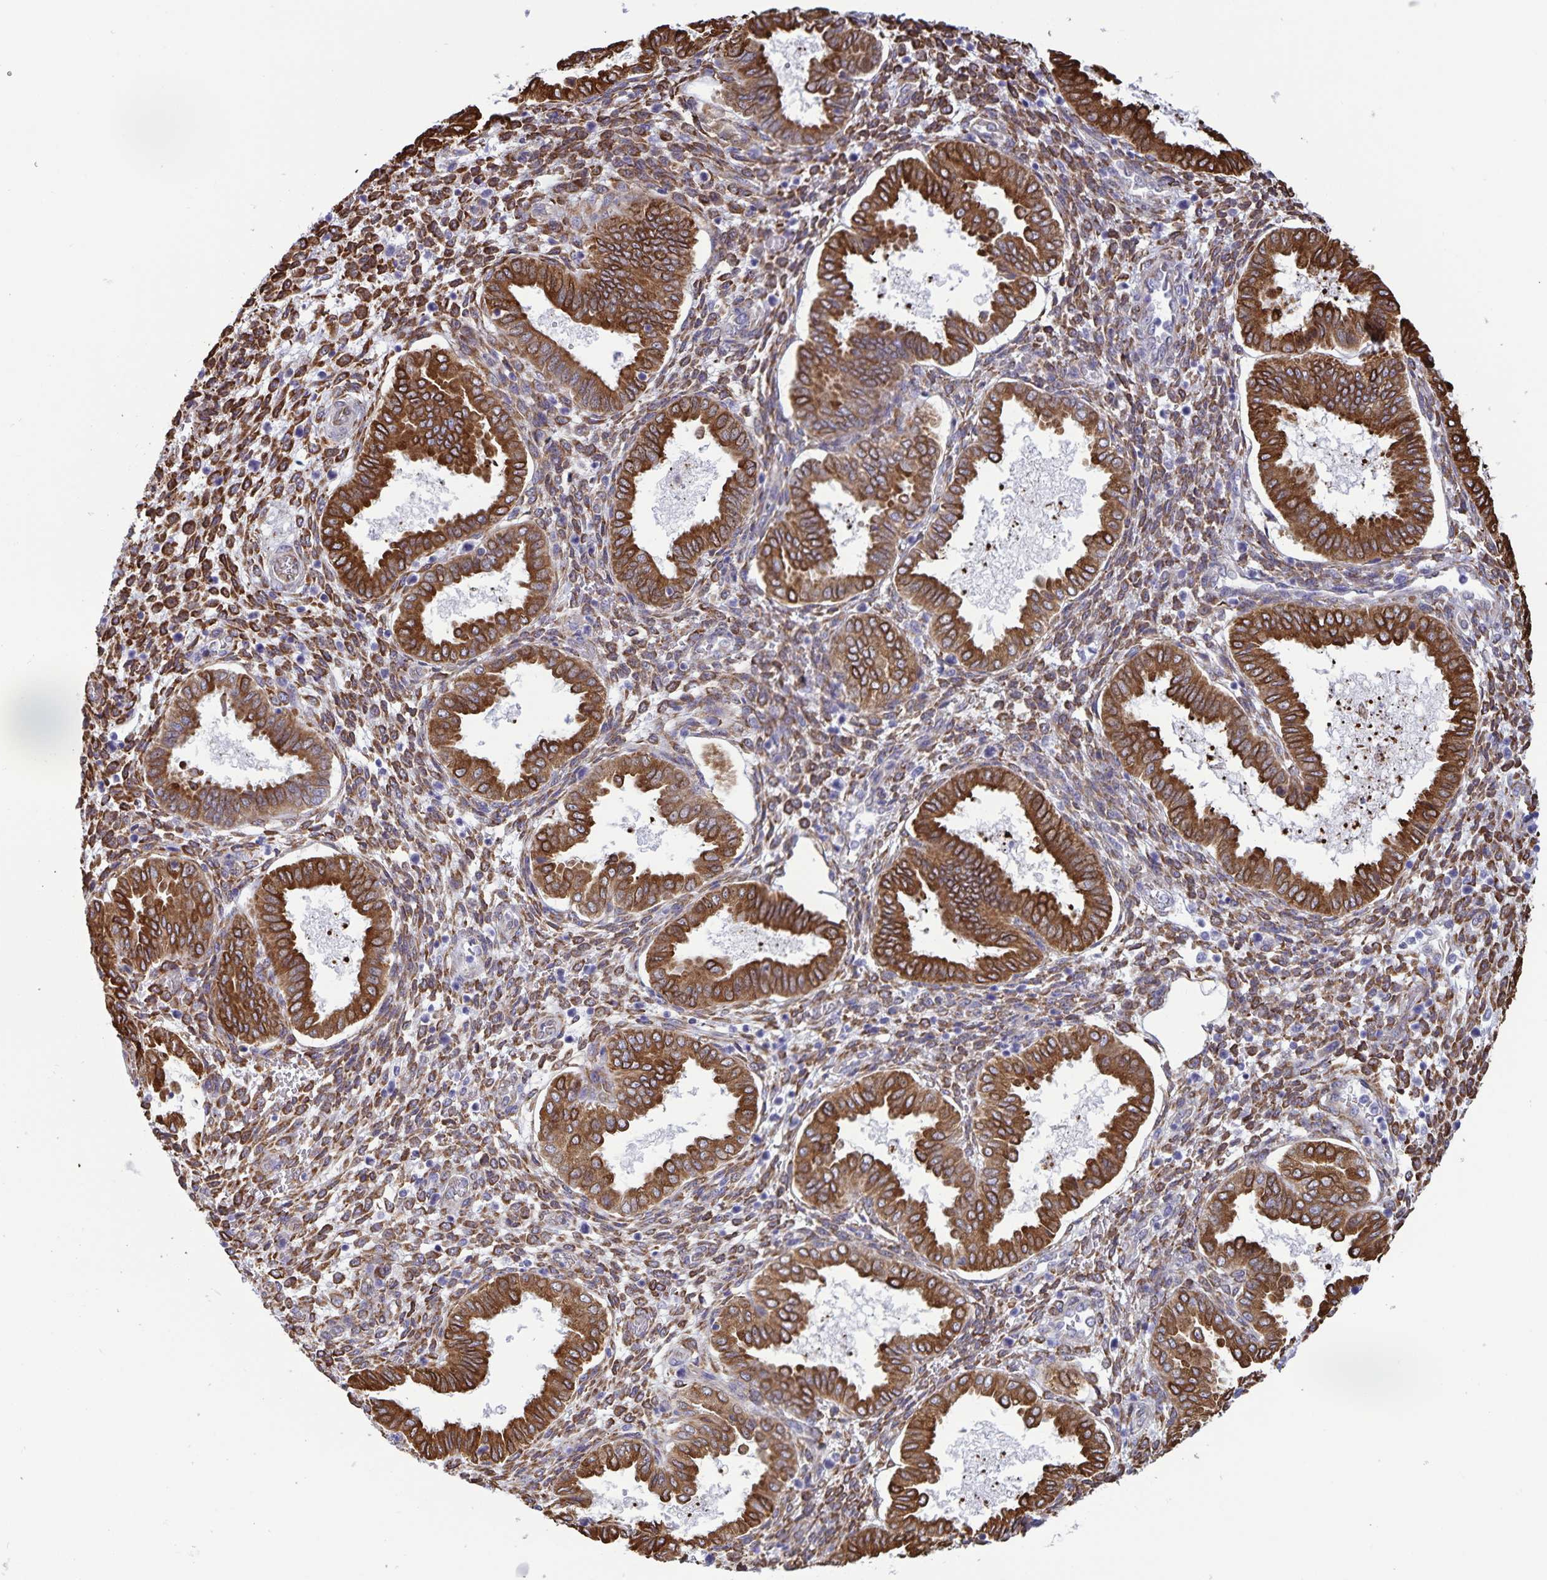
{"staining": {"intensity": "moderate", "quantity": "25%-75%", "location": "cytoplasmic/membranous"}, "tissue": "endometrium", "cell_type": "Cells in endometrial stroma", "image_type": "normal", "snomed": [{"axis": "morphology", "description": "Normal tissue, NOS"}, {"axis": "topography", "description": "Endometrium"}], "caption": "Immunohistochemistry (IHC) image of normal endometrium: endometrium stained using IHC demonstrates medium levels of moderate protein expression localized specifically in the cytoplasmic/membranous of cells in endometrial stroma, appearing as a cytoplasmic/membranous brown color.", "gene": "RCN1", "patient": {"sex": "female", "age": 24}}